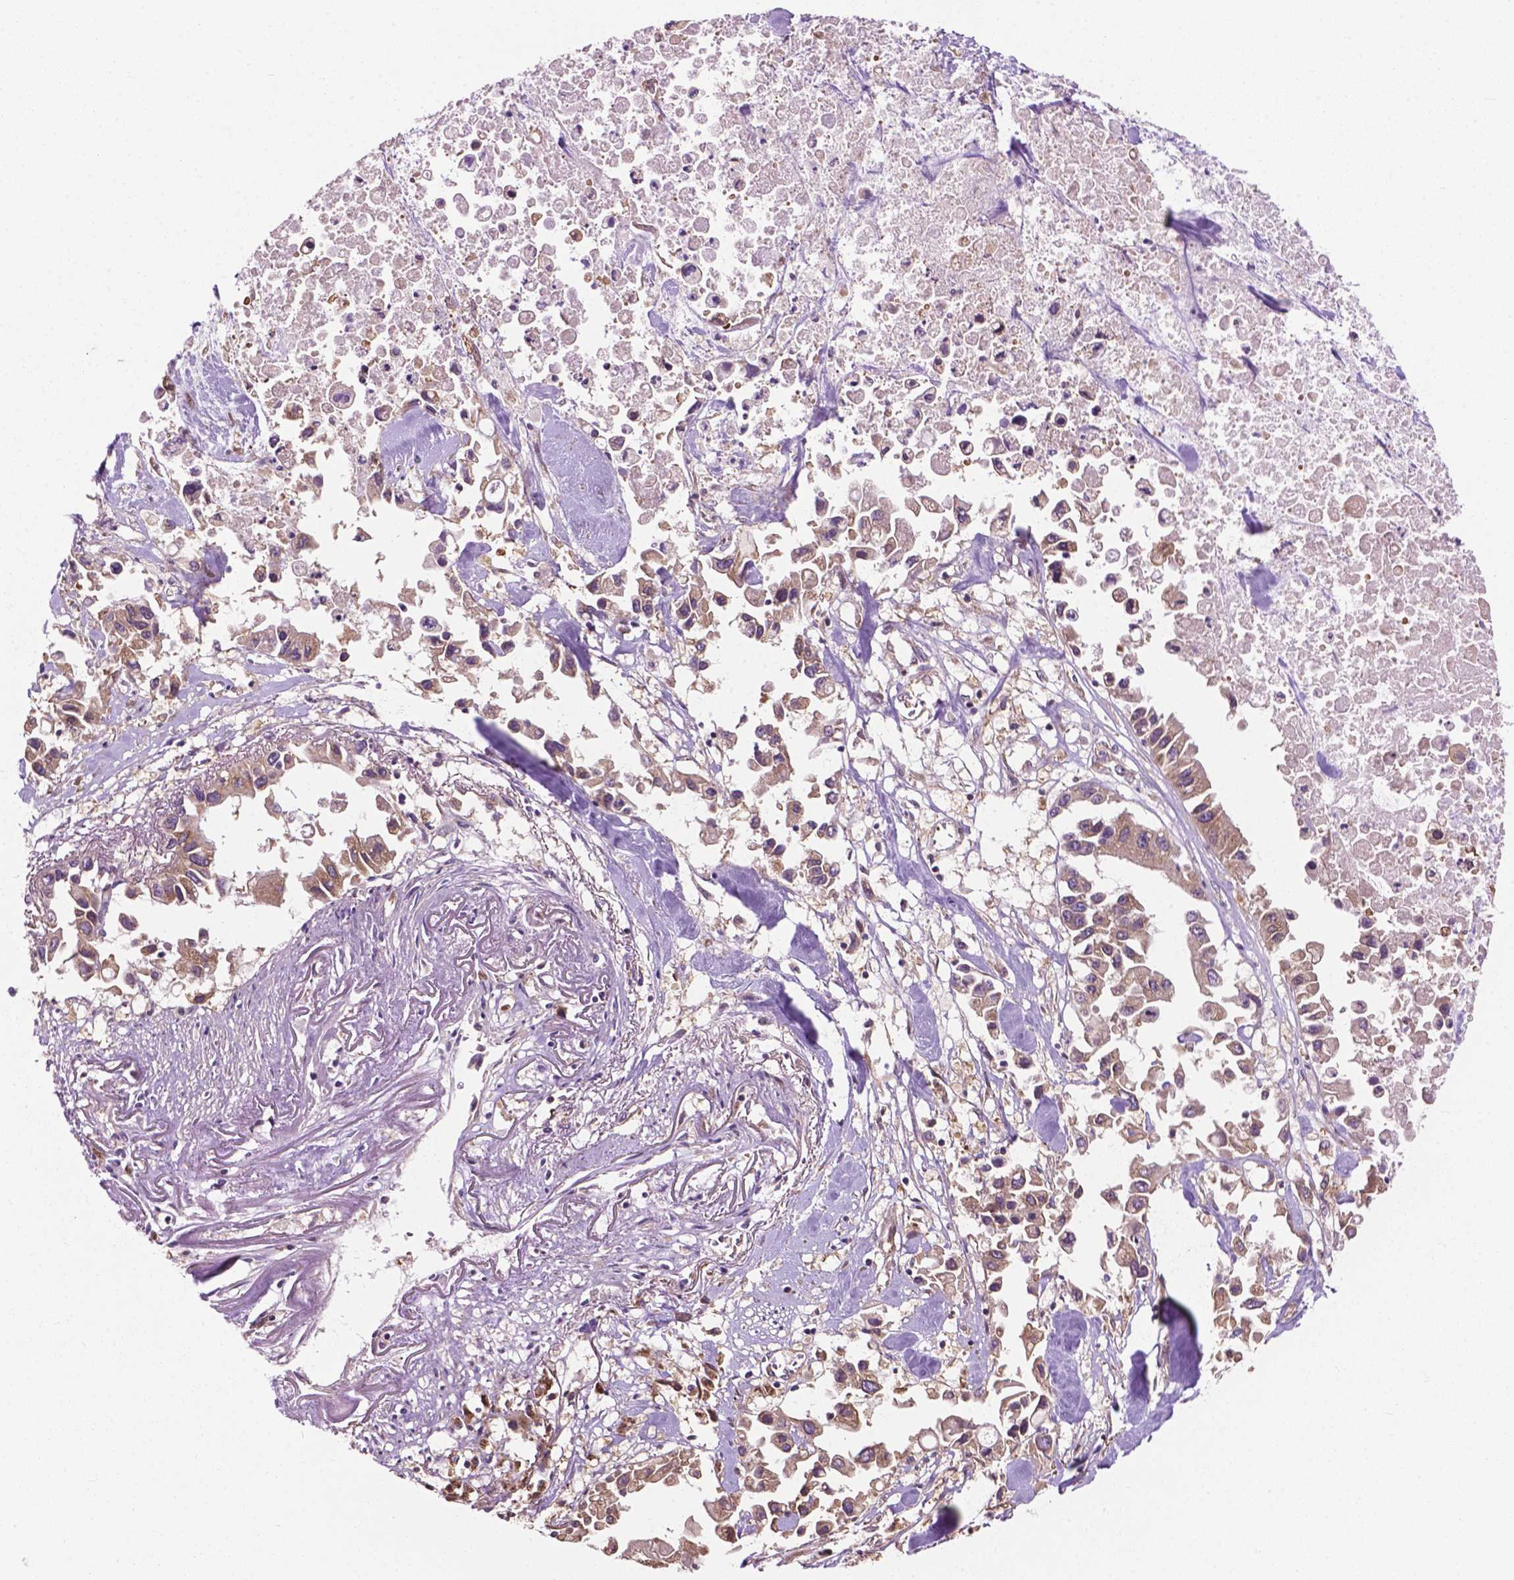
{"staining": {"intensity": "weak", "quantity": "25%-75%", "location": "cytoplasmic/membranous"}, "tissue": "pancreatic cancer", "cell_type": "Tumor cells", "image_type": "cancer", "snomed": [{"axis": "morphology", "description": "Adenocarcinoma, NOS"}, {"axis": "topography", "description": "Pancreas"}], "caption": "Protein expression analysis of human adenocarcinoma (pancreatic) reveals weak cytoplasmic/membranous expression in about 25%-75% of tumor cells.", "gene": "PPP1CB", "patient": {"sex": "female", "age": 83}}